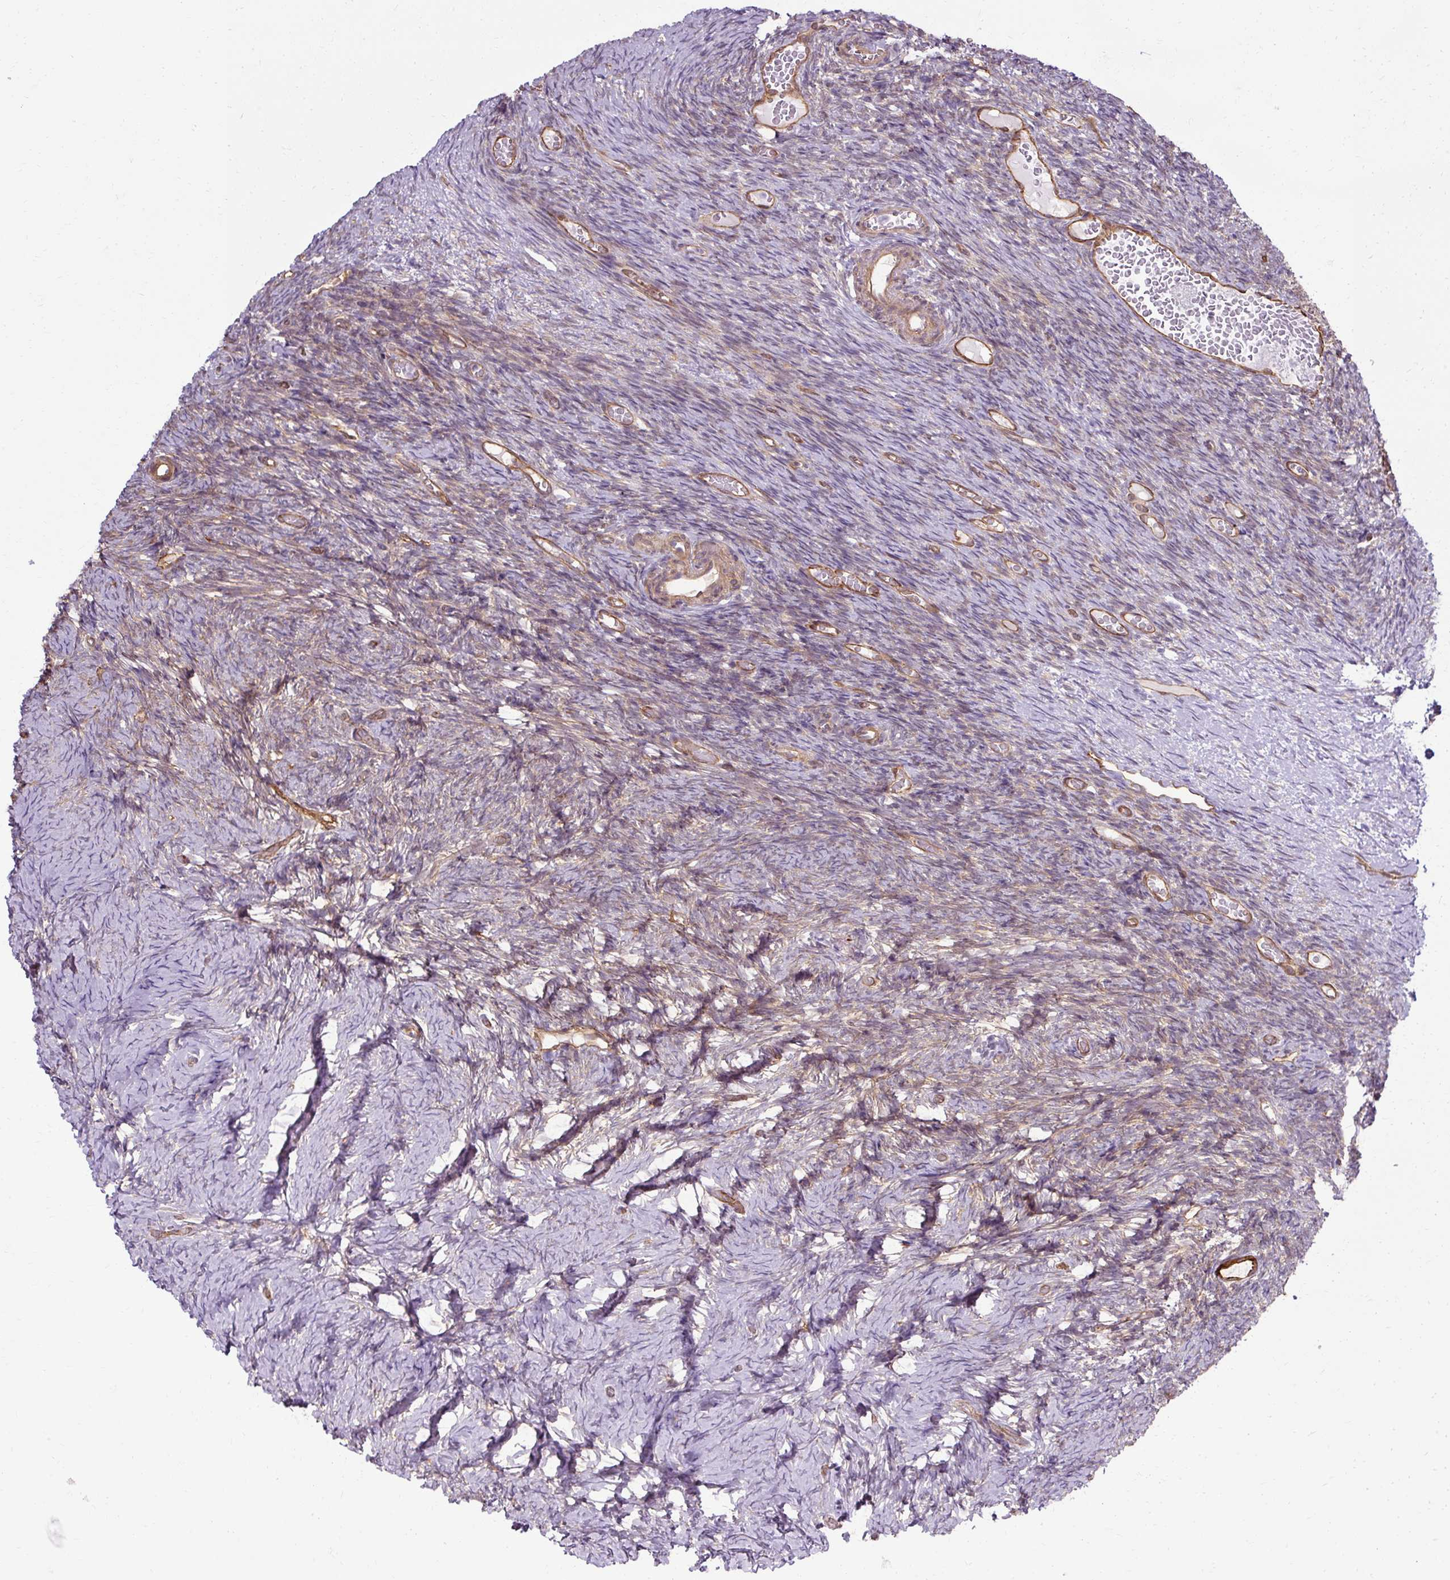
{"staining": {"intensity": "strong", "quantity": ">75%", "location": "cytoplasmic/membranous"}, "tissue": "ovary", "cell_type": "Follicle cells", "image_type": "normal", "snomed": [{"axis": "morphology", "description": "Normal tissue, NOS"}, {"axis": "topography", "description": "Ovary"}], "caption": "Immunohistochemical staining of unremarkable ovary exhibits >75% levels of strong cytoplasmic/membranous protein positivity in about >75% of follicle cells.", "gene": "CNN3", "patient": {"sex": "female", "age": 39}}